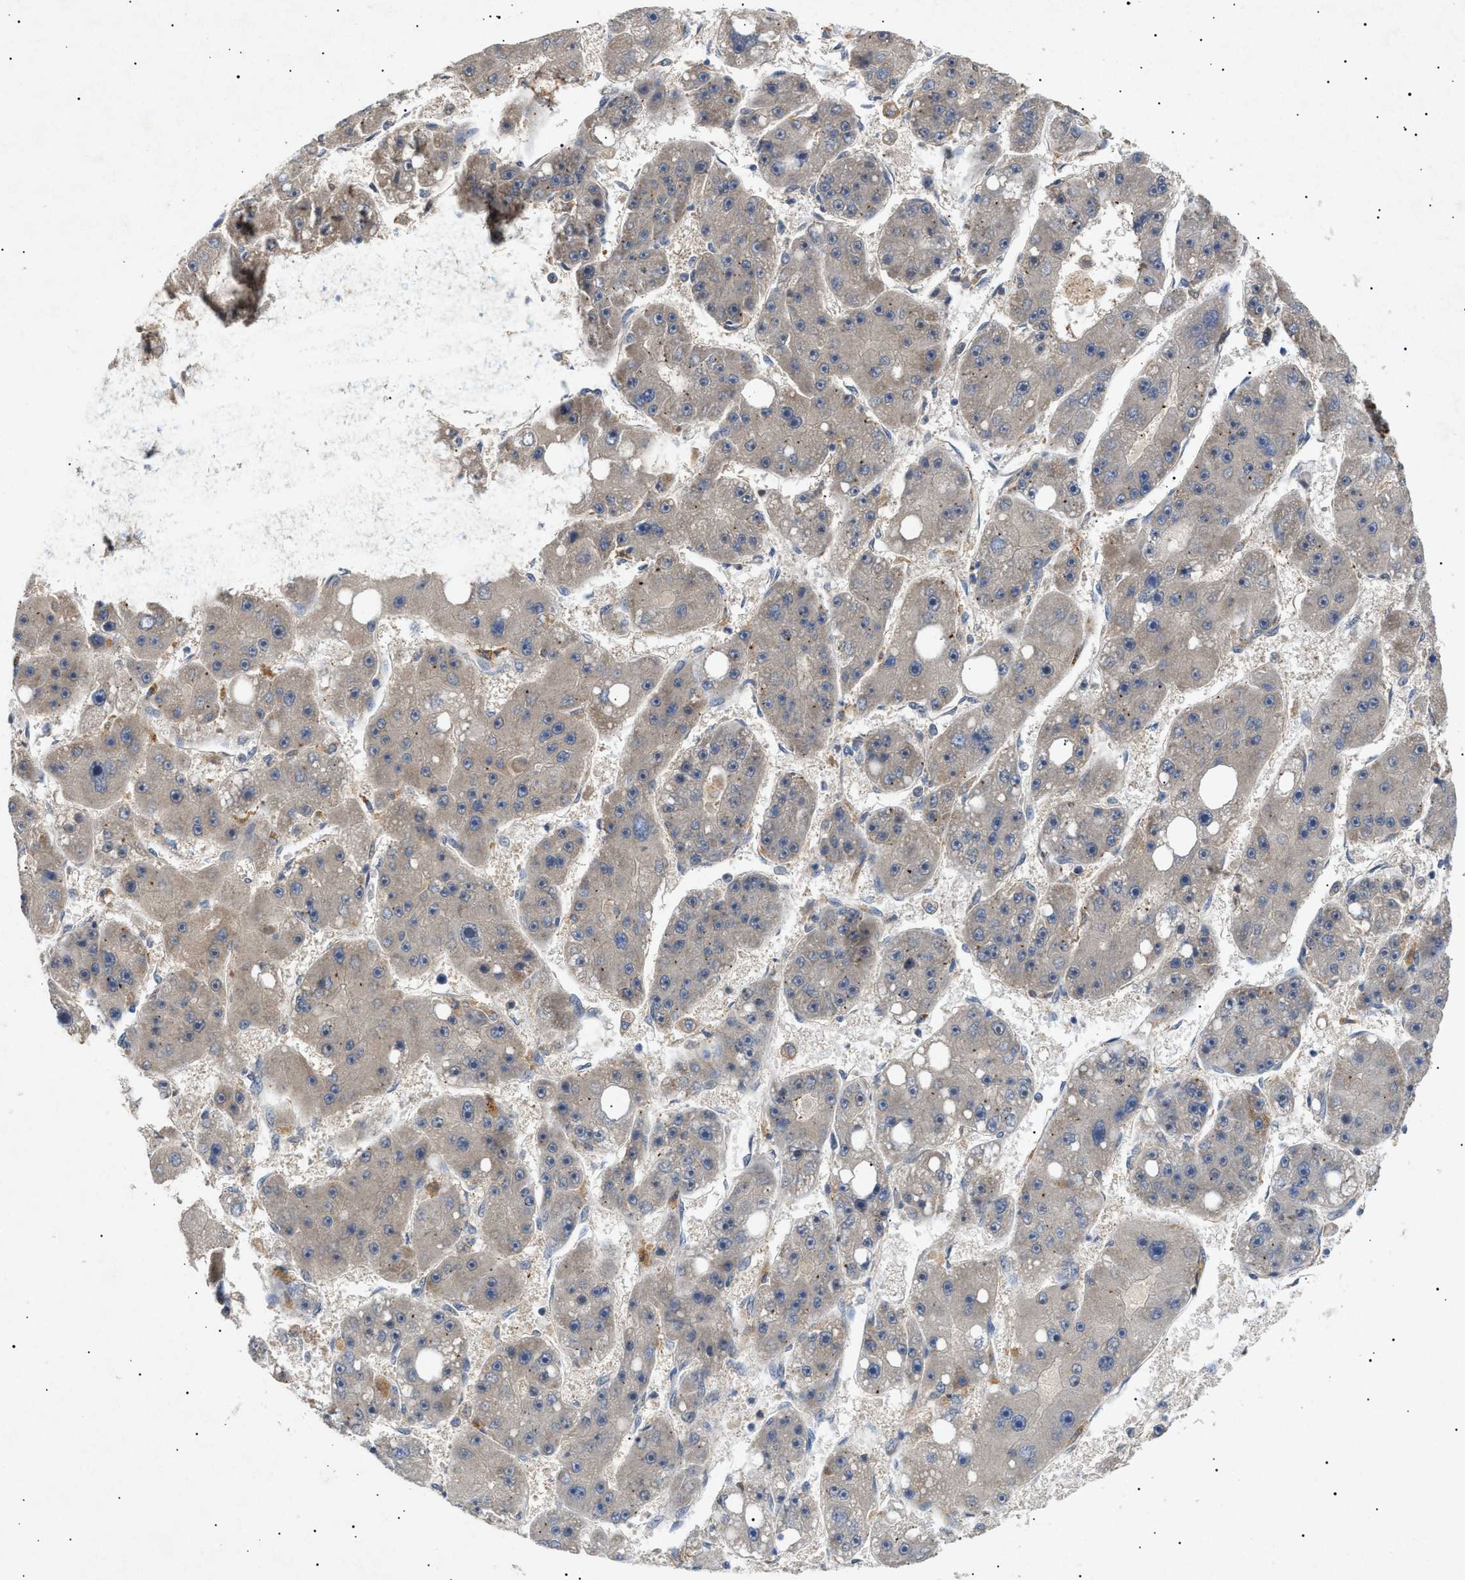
{"staining": {"intensity": "weak", "quantity": "25%-75%", "location": "cytoplasmic/membranous"}, "tissue": "liver cancer", "cell_type": "Tumor cells", "image_type": "cancer", "snomed": [{"axis": "morphology", "description": "Carcinoma, Hepatocellular, NOS"}, {"axis": "topography", "description": "Liver"}], "caption": "Liver hepatocellular carcinoma tissue shows weak cytoplasmic/membranous positivity in about 25%-75% of tumor cells", "gene": "SIRT5", "patient": {"sex": "female", "age": 61}}